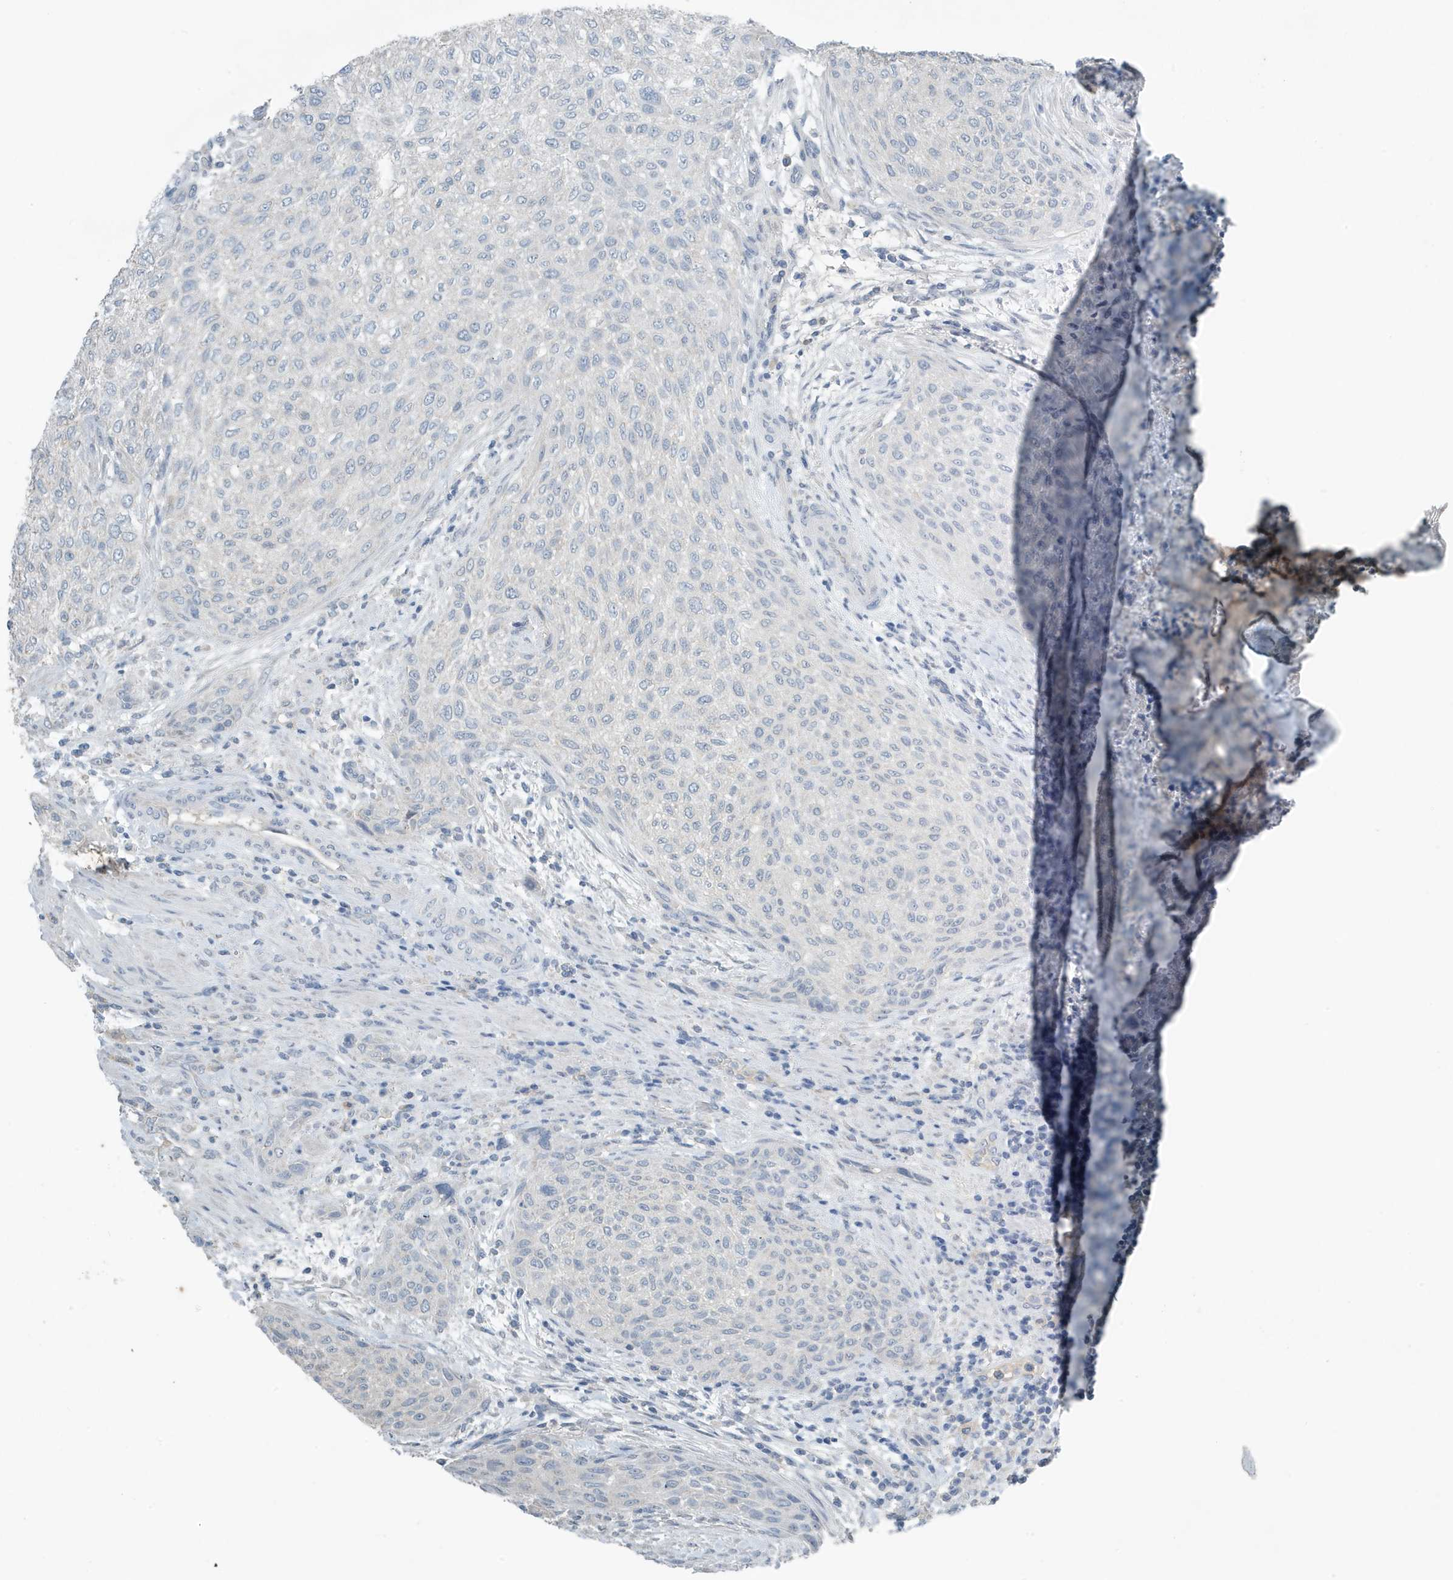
{"staining": {"intensity": "negative", "quantity": "none", "location": "none"}, "tissue": "urothelial cancer", "cell_type": "Tumor cells", "image_type": "cancer", "snomed": [{"axis": "morphology", "description": "Urothelial carcinoma, High grade"}, {"axis": "topography", "description": "Urinary bladder"}], "caption": "Immunohistochemical staining of high-grade urothelial carcinoma displays no significant positivity in tumor cells.", "gene": "UGT2B4", "patient": {"sex": "male", "age": 35}}